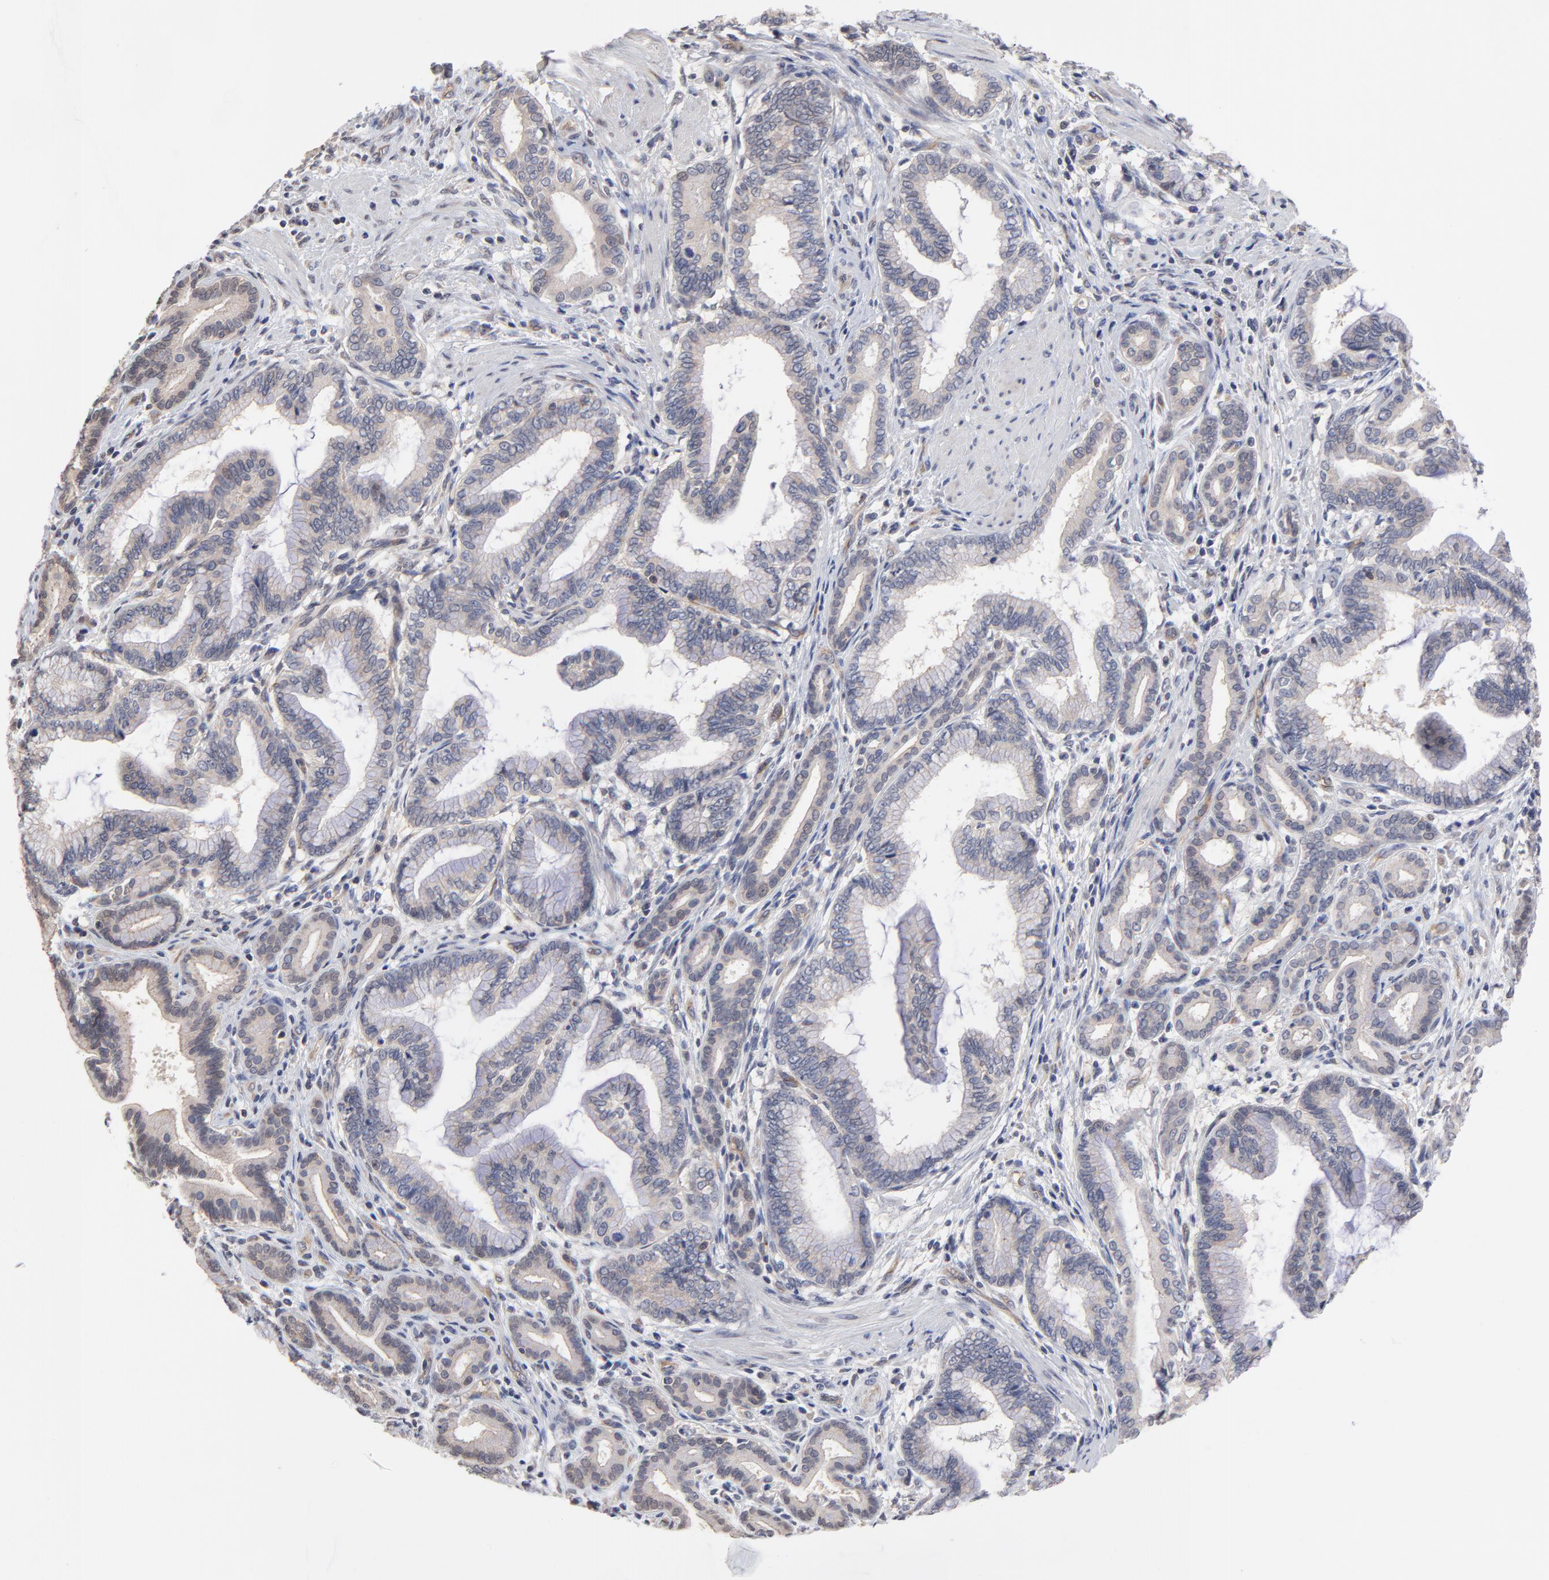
{"staining": {"intensity": "weak", "quantity": ">75%", "location": "cytoplasmic/membranous"}, "tissue": "pancreatic cancer", "cell_type": "Tumor cells", "image_type": "cancer", "snomed": [{"axis": "morphology", "description": "Adenocarcinoma, NOS"}, {"axis": "topography", "description": "Pancreas"}], "caption": "About >75% of tumor cells in human pancreatic cancer show weak cytoplasmic/membranous protein staining as visualized by brown immunohistochemical staining.", "gene": "ZNF157", "patient": {"sex": "female", "age": 64}}